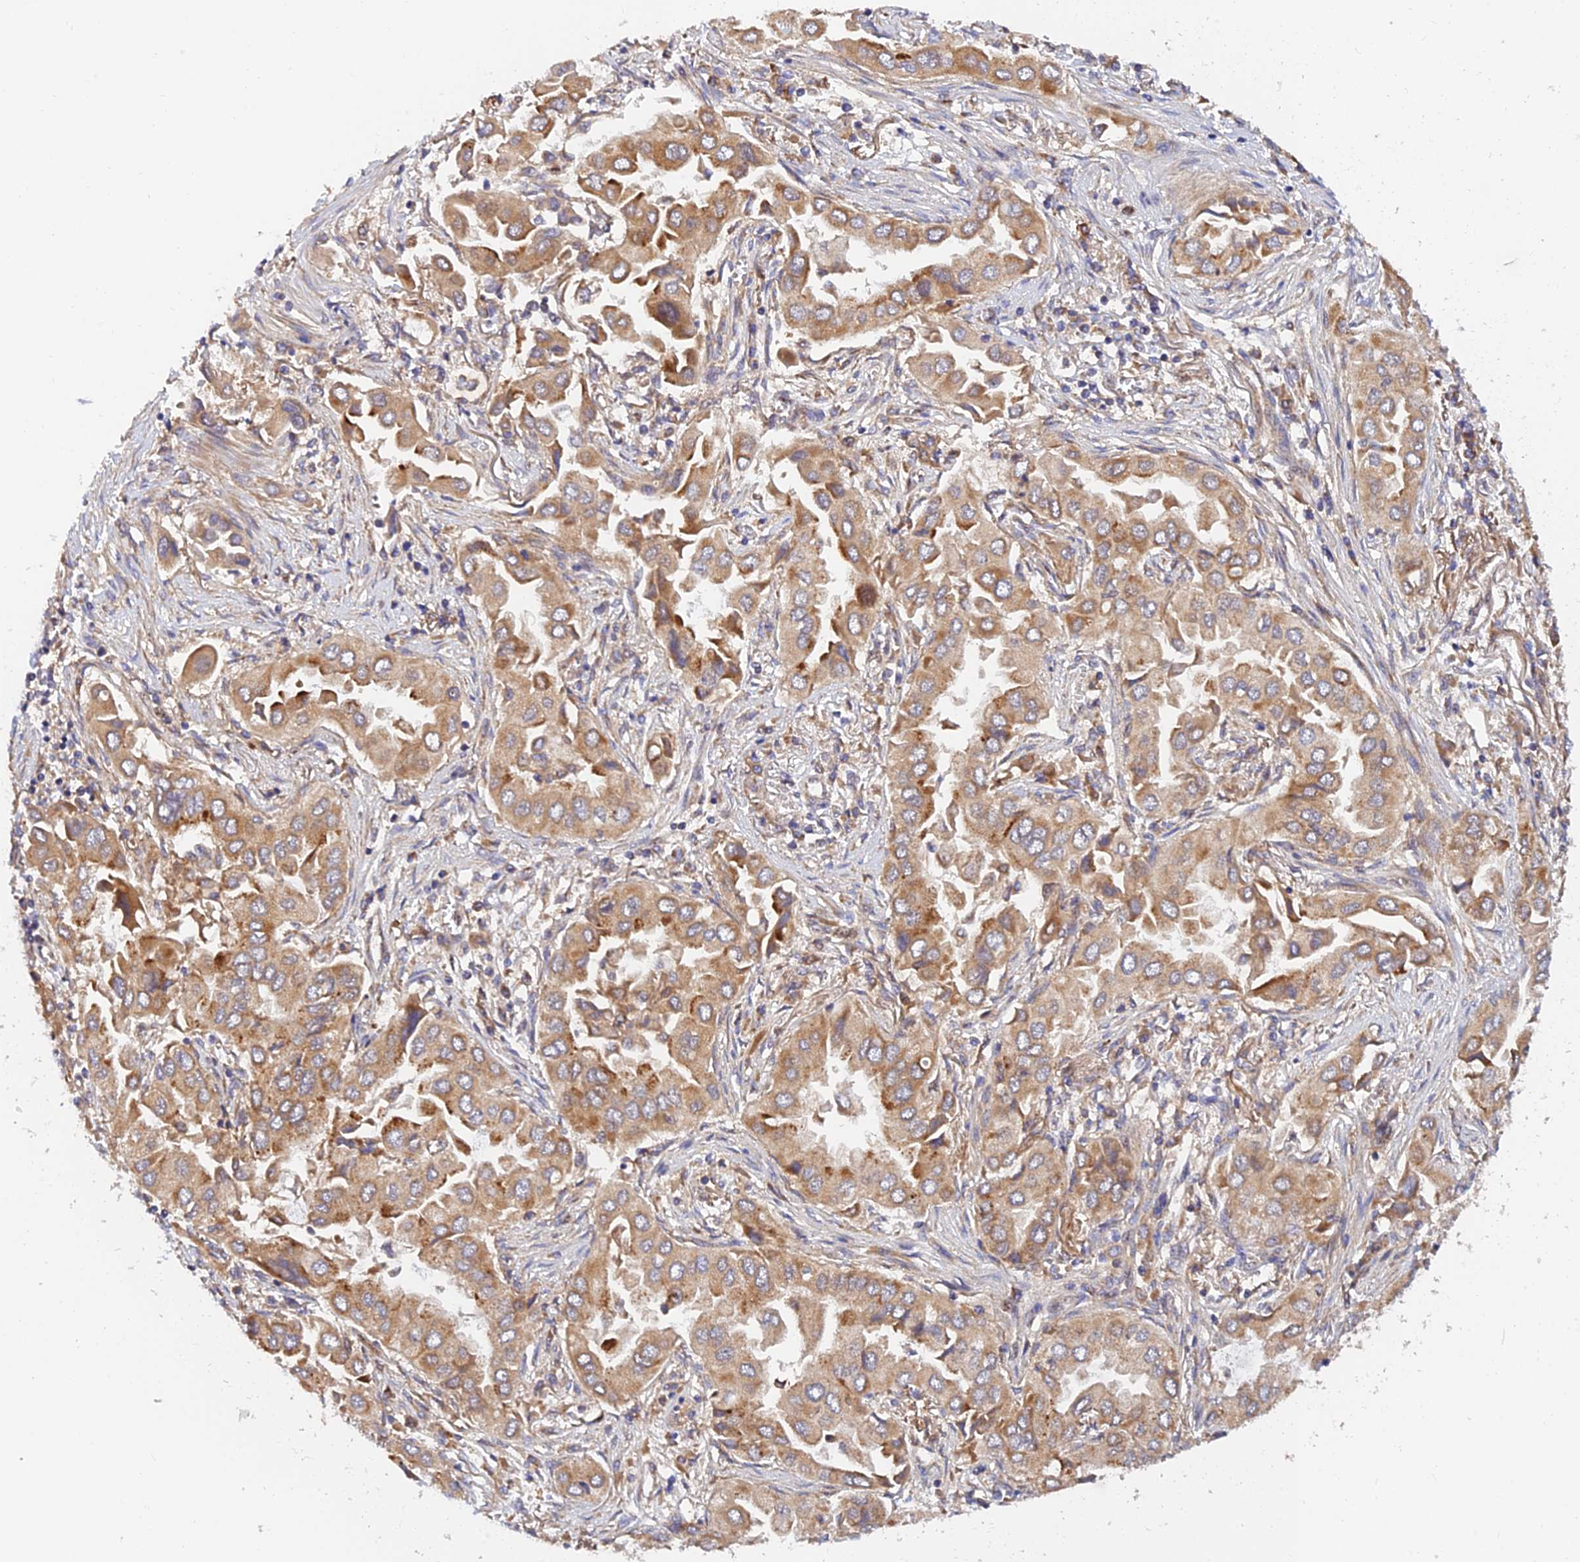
{"staining": {"intensity": "moderate", "quantity": ">75%", "location": "cytoplasmic/membranous"}, "tissue": "lung cancer", "cell_type": "Tumor cells", "image_type": "cancer", "snomed": [{"axis": "morphology", "description": "Adenocarcinoma, NOS"}, {"axis": "topography", "description": "Lung"}], "caption": "An IHC histopathology image of tumor tissue is shown. Protein staining in brown highlights moderate cytoplasmic/membranous positivity in adenocarcinoma (lung) within tumor cells. Ihc stains the protein in brown and the nuclei are stained blue.", "gene": "PODNL1", "patient": {"sex": "female", "age": 76}}